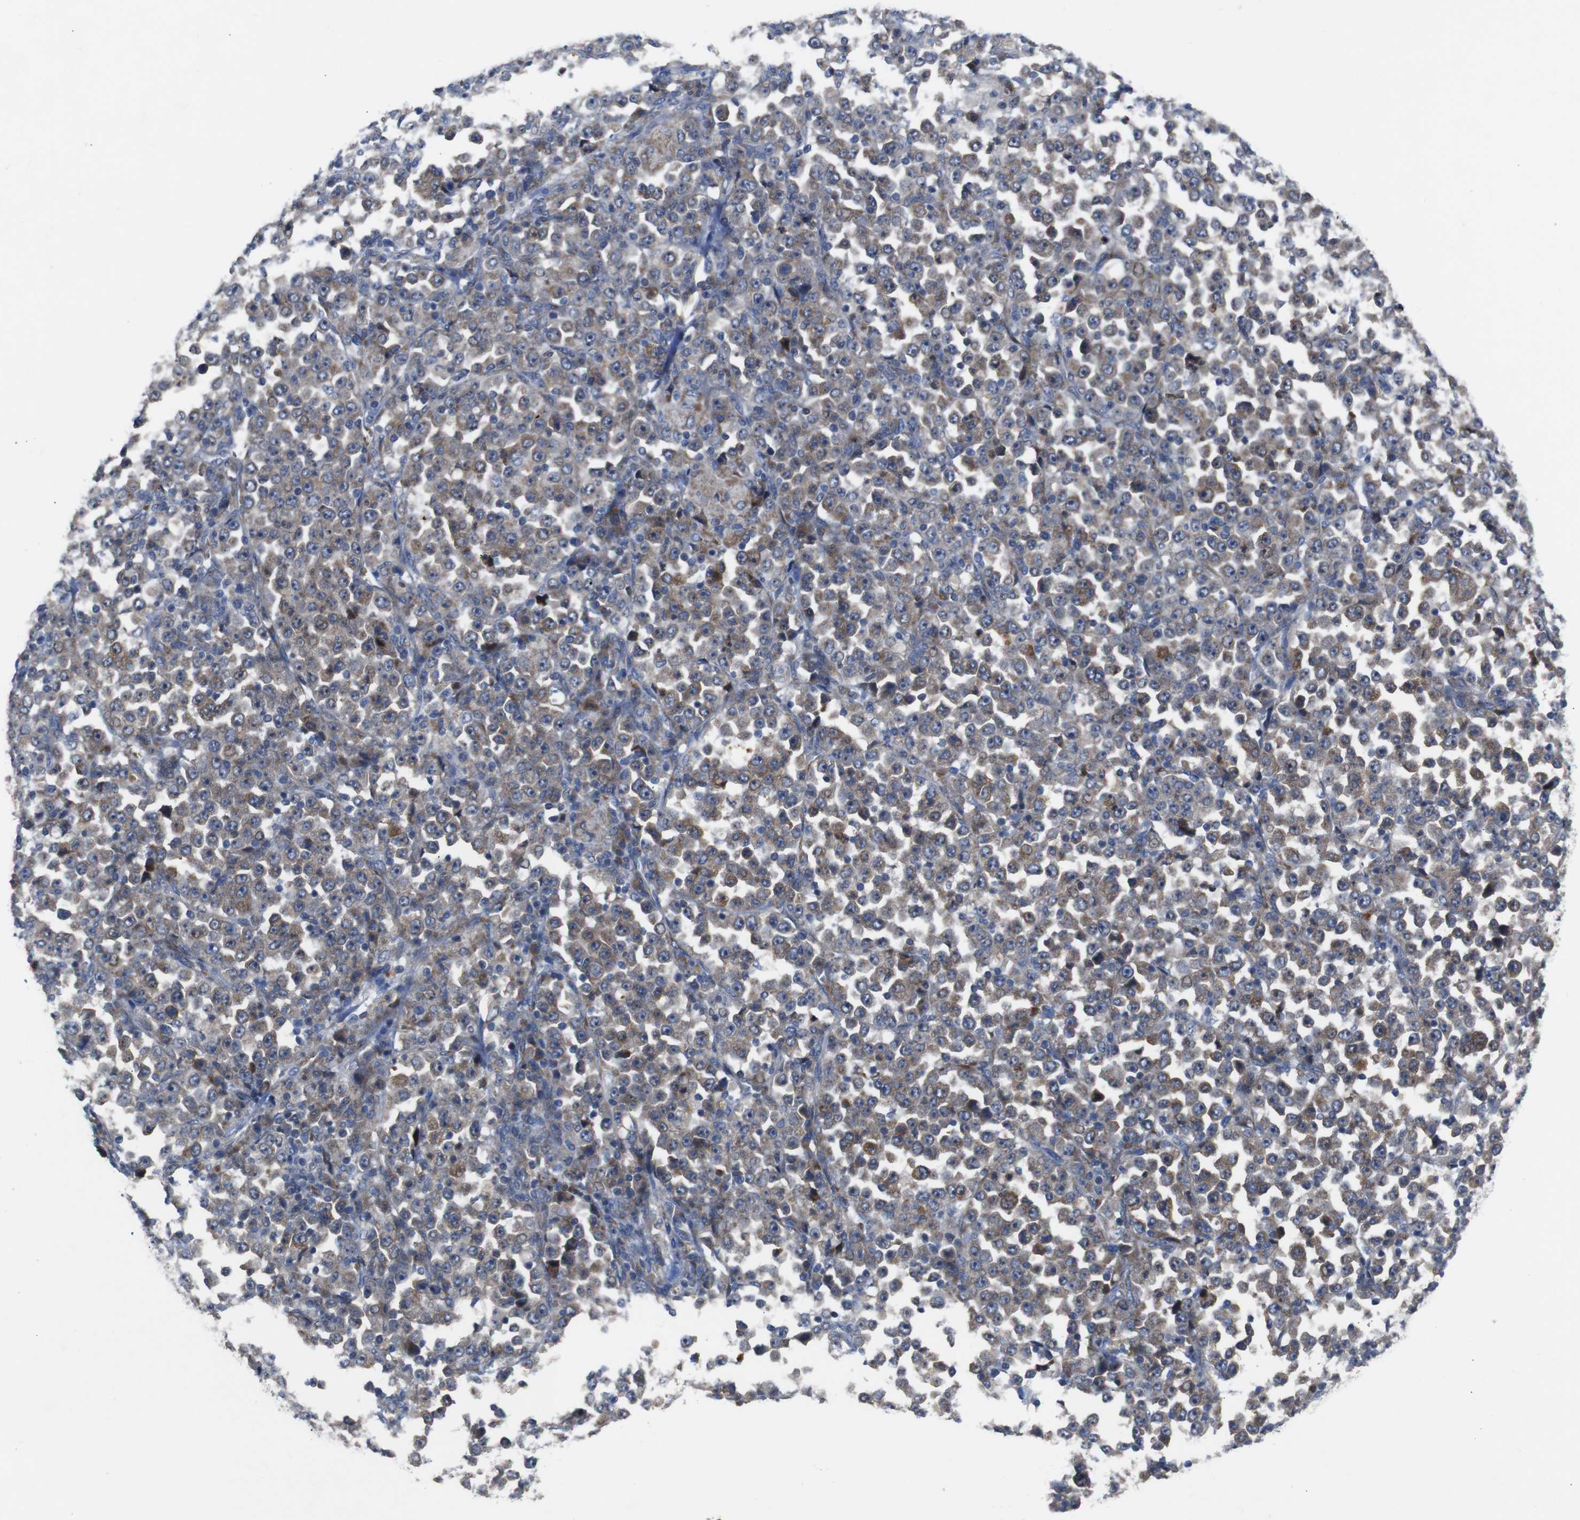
{"staining": {"intensity": "moderate", "quantity": "25%-75%", "location": "cytoplasmic/membranous"}, "tissue": "stomach cancer", "cell_type": "Tumor cells", "image_type": "cancer", "snomed": [{"axis": "morphology", "description": "Normal tissue, NOS"}, {"axis": "morphology", "description": "Adenocarcinoma, NOS"}, {"axis": "topography", "description": "Stomach, upper"}, {"axis": "topography", "description": "Stomach"}], "caption": "A medium amount of moderate cytoplasmic/membranous positivity is identified in about 25%-75% of tumor cells in stomach cancer (adenocarcinoma) tissue. The staining was performed using DAB to visualize the protein expression in brown, while the nuclei were stained in blue with hematoxylin (Magnification: 20x).", "gene": "CHST10", "patient": {"sex": "male", "age": 59}}